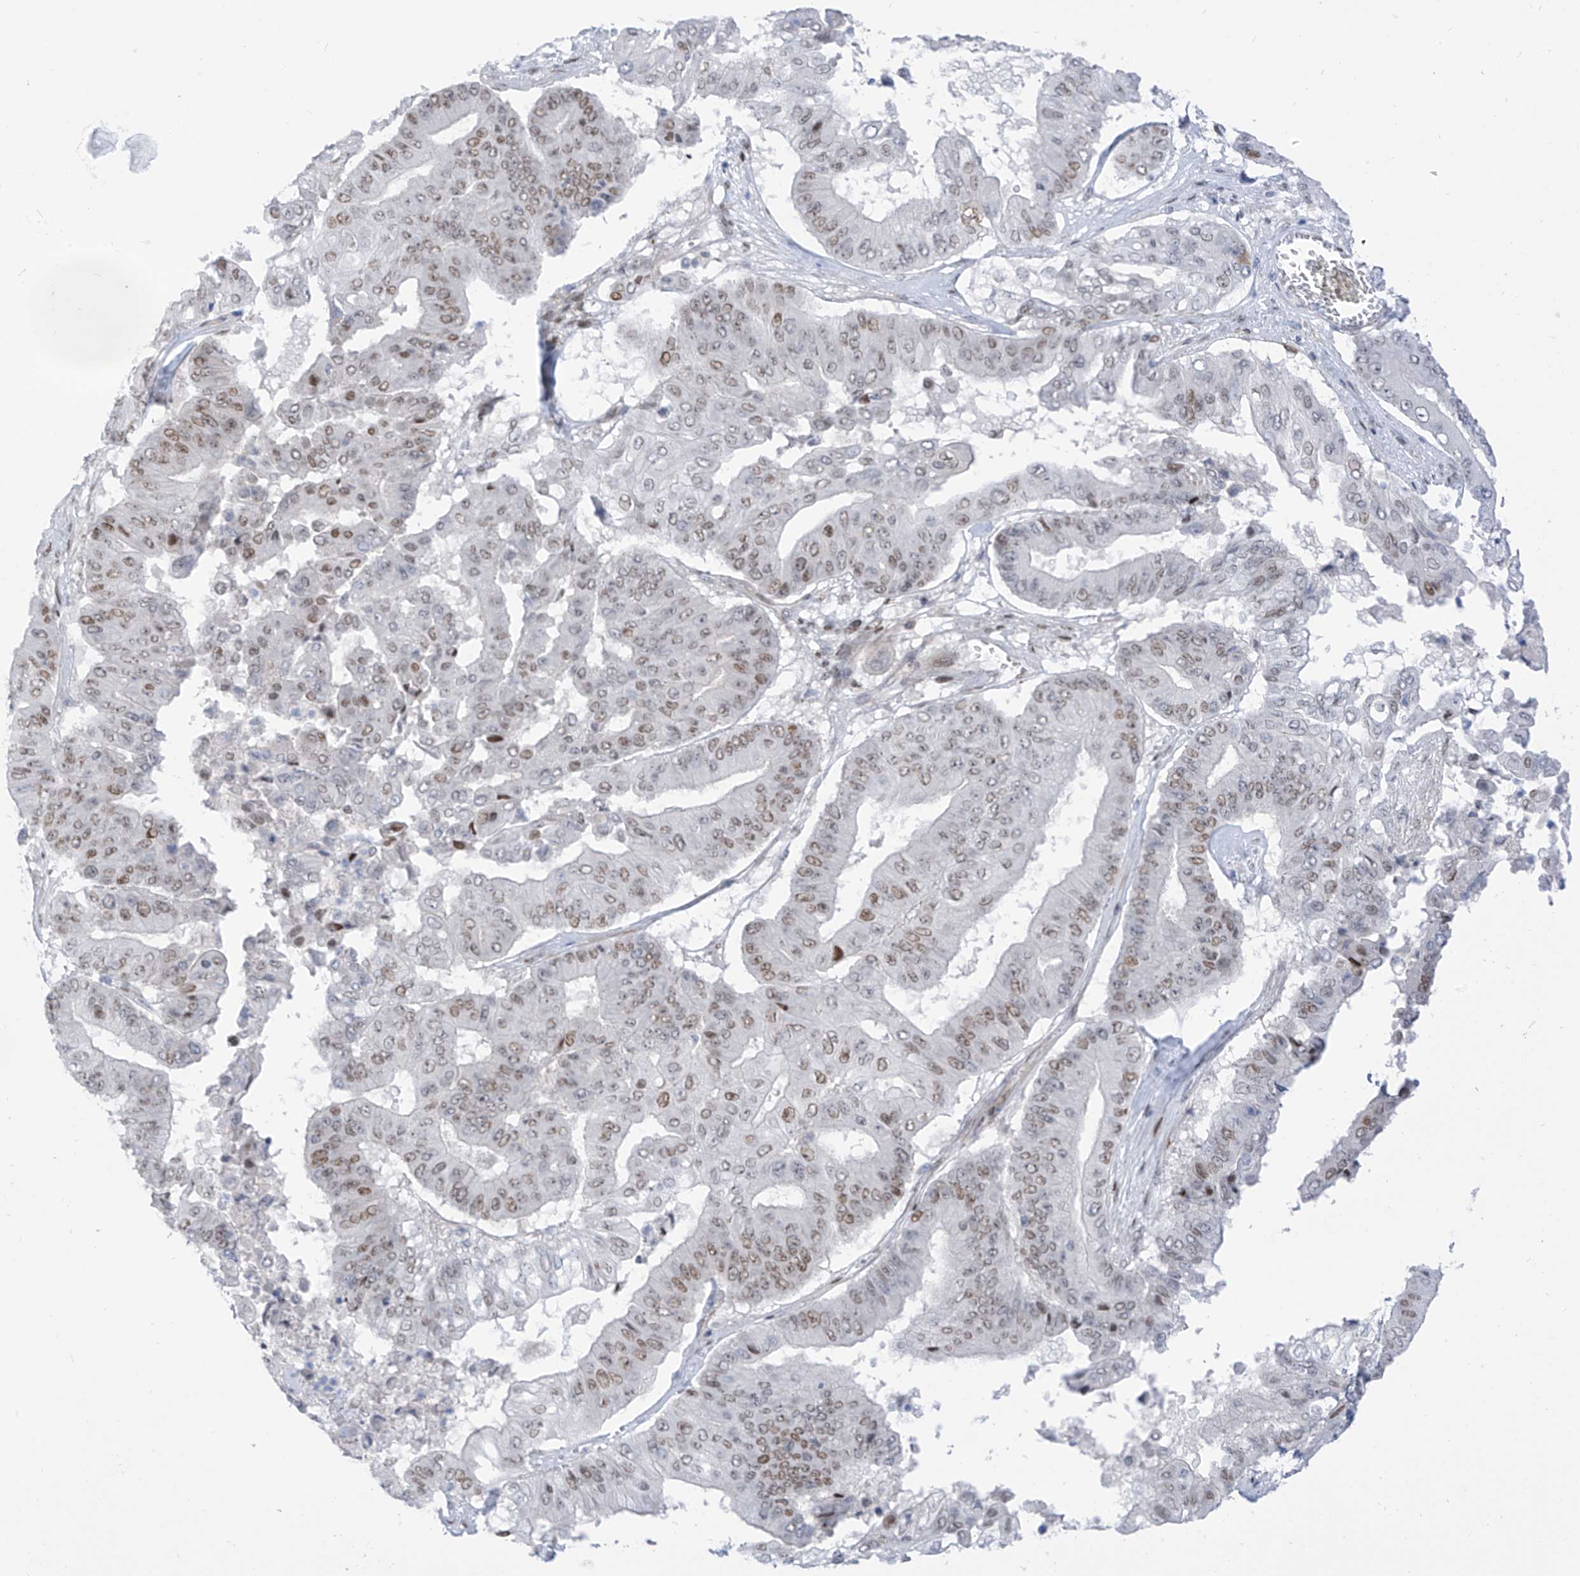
{"staining": {"intensity": "weak", "quantity": ">75%", "location": "nuclear"}, "tissue": "pancreatic cancer", "cell_type": "Tumor cells", "image_type": "cancer", "snomed": [{"axis": "morphology", "description": "Adenocarcinoma, NOS"}, {"axis": "topography", "description": "Pancreas"}], "caption": "Adenocarcinoma (pancreatic) stained with a brown dye exhibits weak nuclear positive positivity in about >75% of tumor cells.", "gene": "LIN9", "patient": {"sex": "female", "age": 77}}